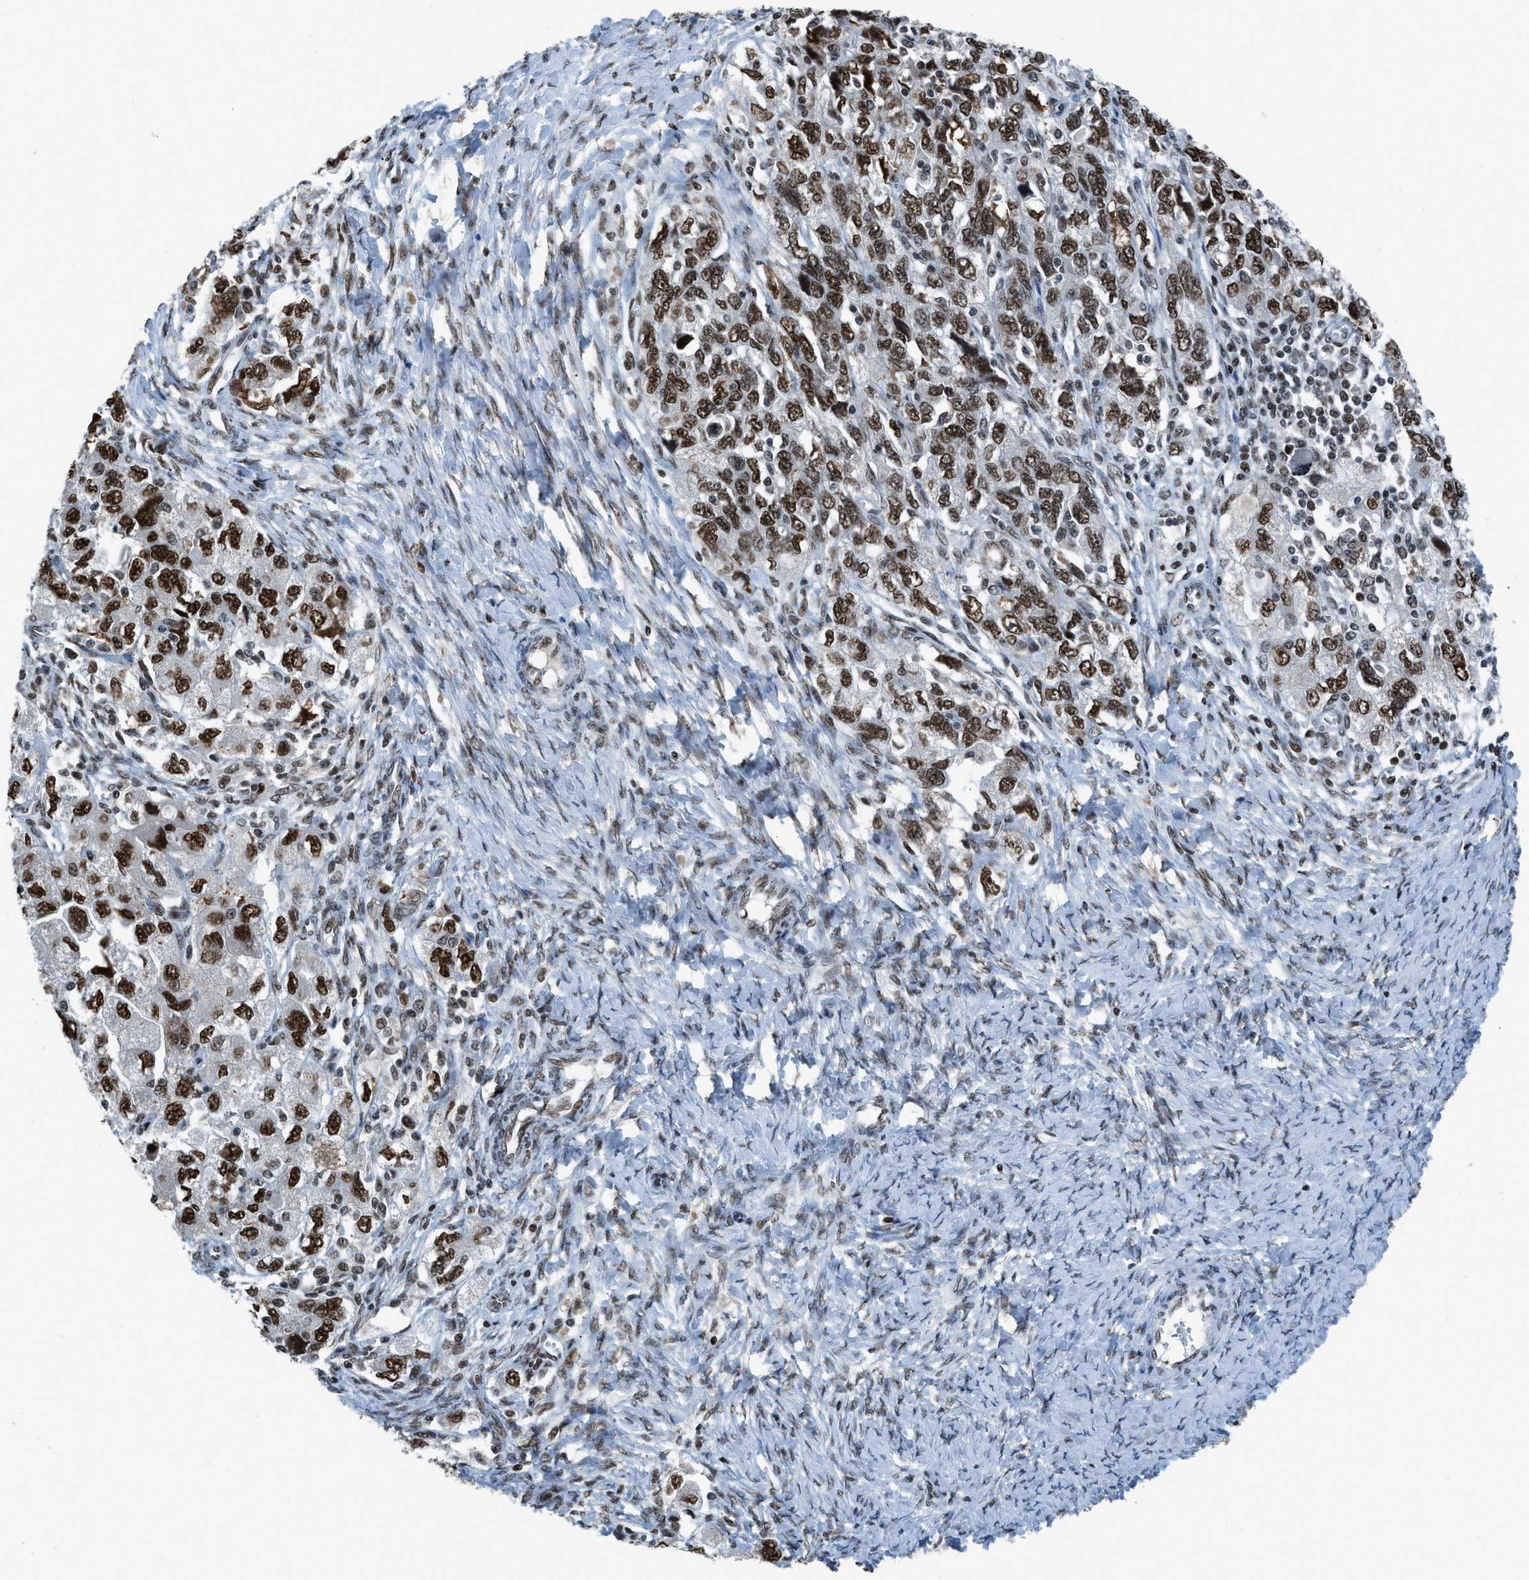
{"staining": {"intensity": "strong", "quantity": ">75%", "location": "nuclear"}, "tissue": "ovarian cancer", "cell_type": "Tumor cells", "image_type": "cancer", "snomed": [{"axis": "morphology", "description": "Carcinoma, NOS"}, {"axis": "morphology", "description": "Cystadenocarcinoma, serous, NOS"}, {"axis": "topography", "description": "Ovary"}], "caption": "The micrograph demonstrates a brown stain indicating the presence of a protein in the nuclear of tumor cells in ovarian cancer.", "gene": "RAD51B", "patient": {"sex": "female", "age": 69}}